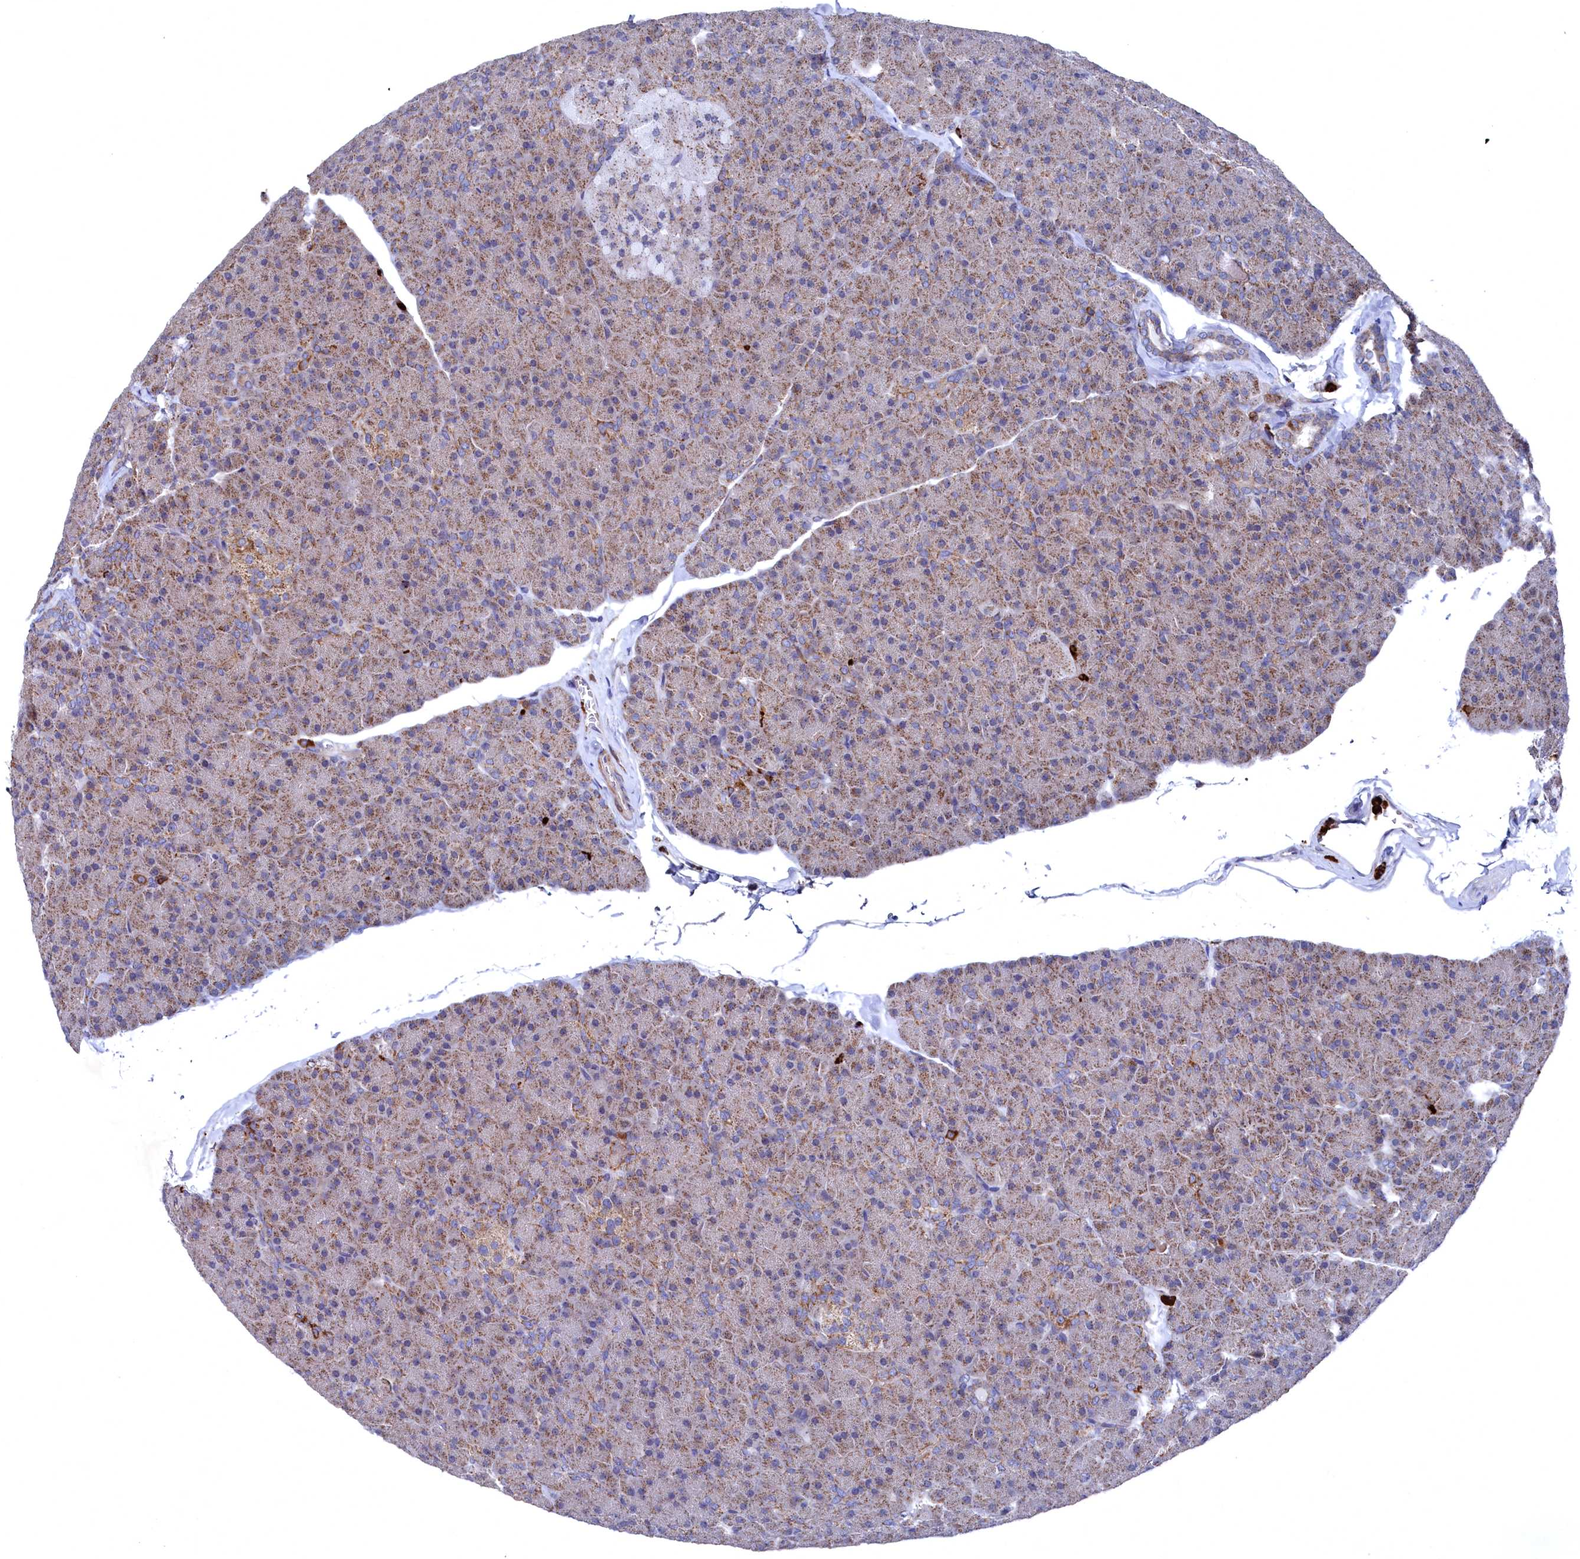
{"staining": {"intensity": "moderate", "quantity": ">75%", "location": "cytoplasmic/membranous"}, "tissue": "pancreas", "cell_type": "Exocrine glandular cells", "image_type": "normal", "snomed": [{"axis": "morphology", "description": "Normal tissue, NOS"}, {"axis": "topography", "description": "Pancreas"}], "caption": "IHC image of benign pancreas stained for a protein (brown), which displays medium levels of moderate cytoplasmic/membranous staining in about >75% of exocrine glandular cells.", "gene": "CHCHD1", "patient": {"sex": "male", "age": 36}}